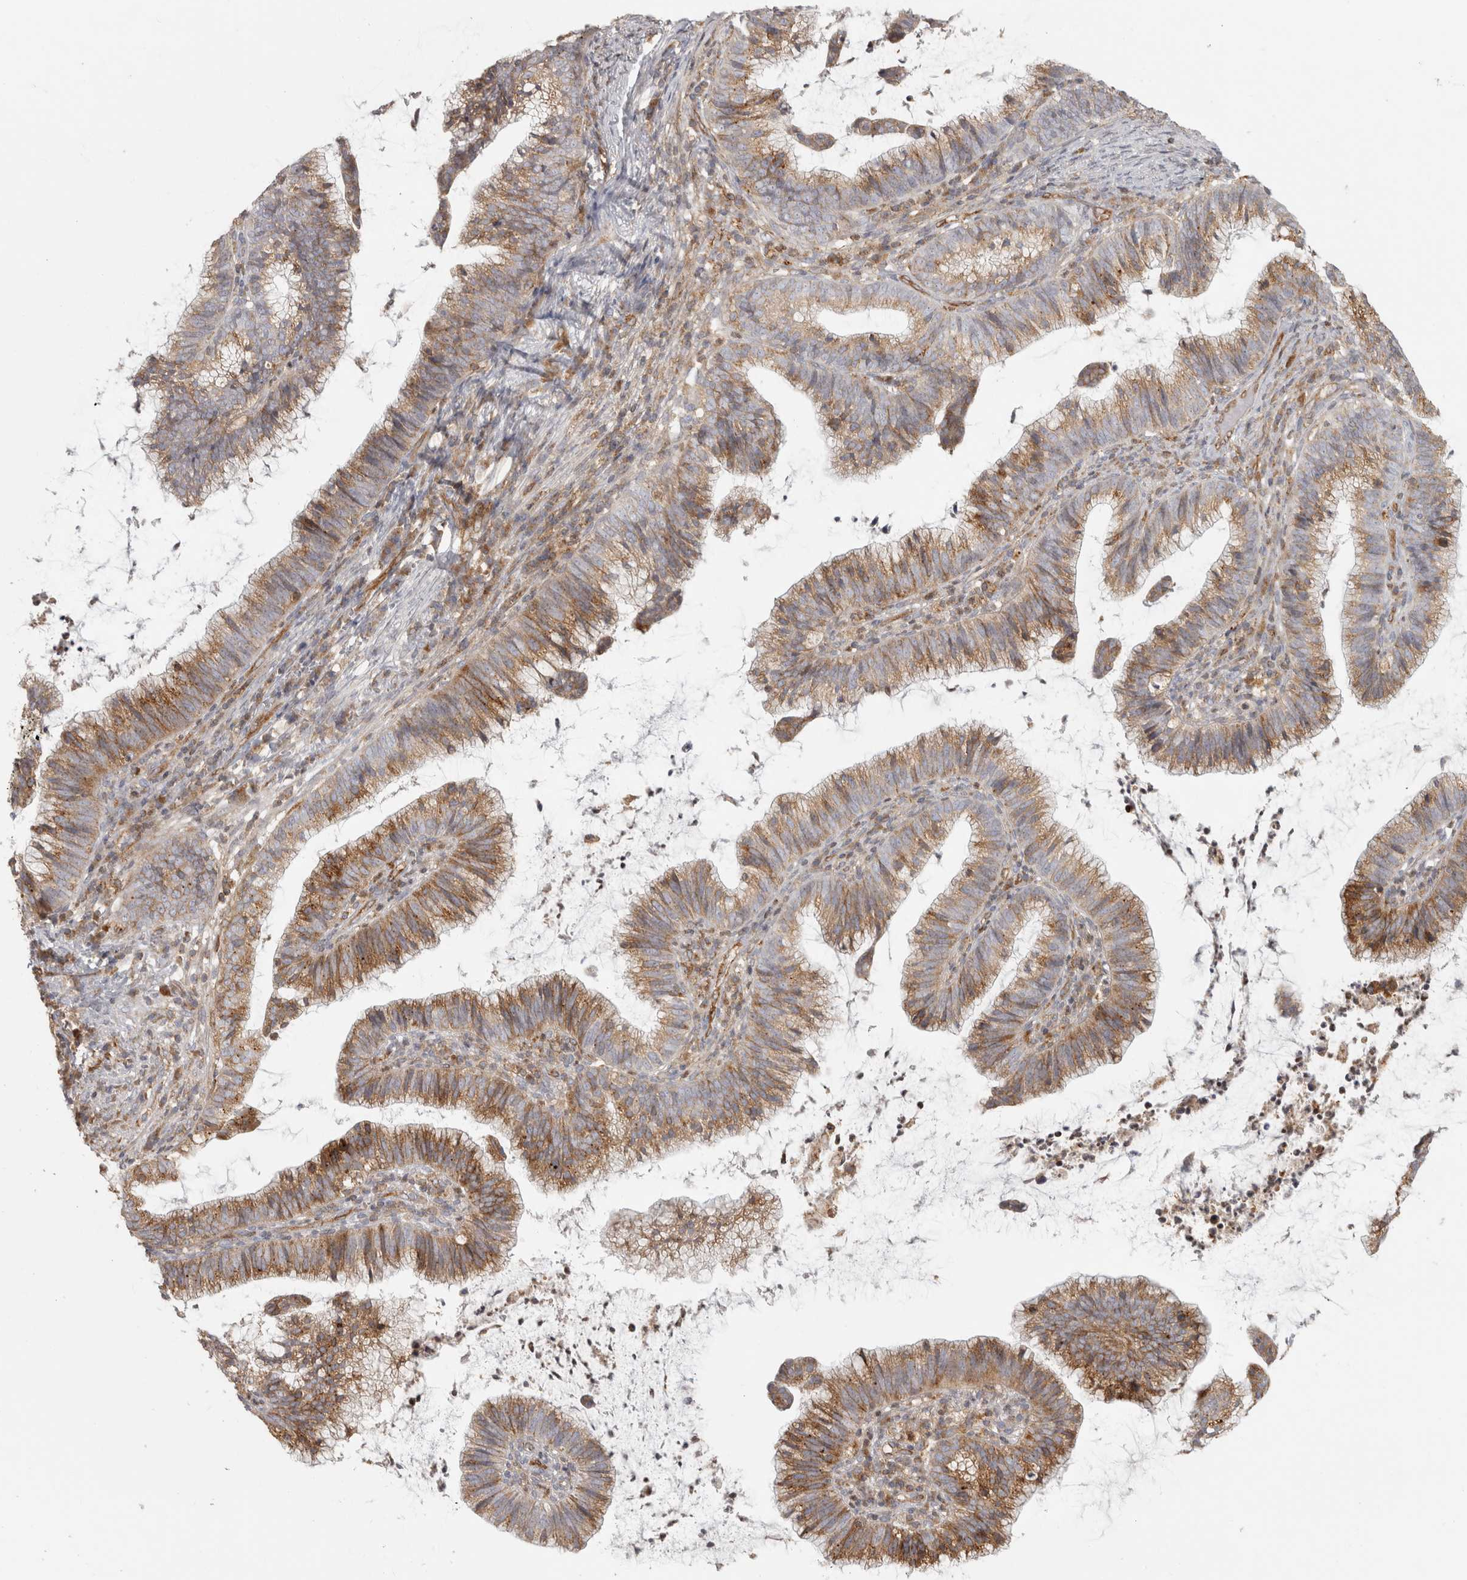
{"staining": {"intensity": "moderate", "quantity": ">75%", "location": "cytoplasmic/membranous"}, "tissue": "cervical cancer", "cell_type": "Tumor cells", "image_type": "cancer", "snomed": [{"axis": "morphology", "description": "Adenocarcinoma, NOS"}, {"axis": "topography", "description": "Cervix"}], "caption": "An immunohistochemistry photomicrograph of tumor tissue is shown. Protein staining in brown shows moderate cytoplasmic/membranous positivity in adenocarcinoma (cervical) within tumor cells.", "gene": "HLA-E", "patient": {"sex": "female", "age": 36}}